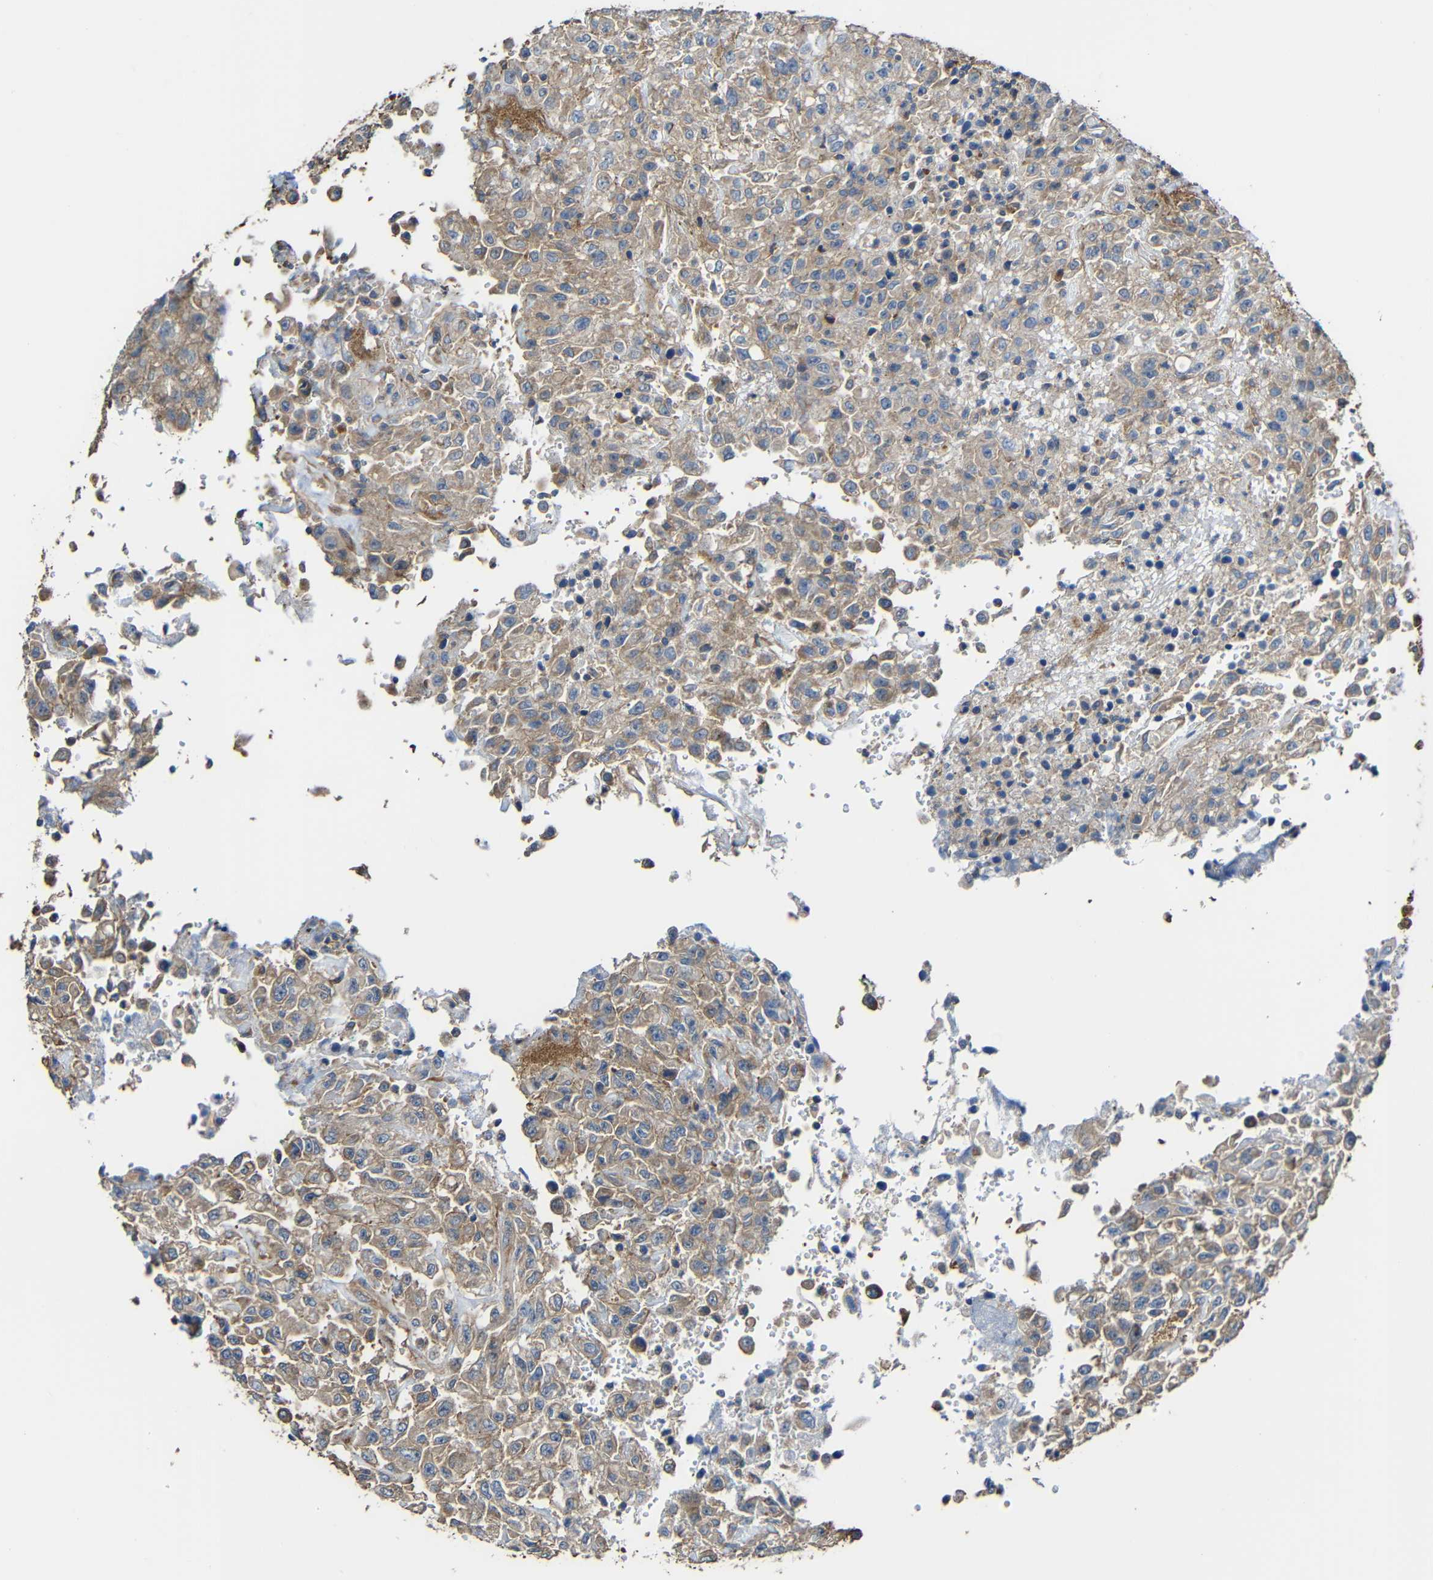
{"staining": {"intensity": "weak", "quantity": ">75%", "location": "cytoplasmic/membranous"}, "tissue": "urothelial cancer", "cell_type": "Tumor cells", "image_type": "cancer", "snomed": [{"axis": "morphology", "description": "Urothelial carcinoma, High grade"}, {"axis": "topography", "description": "Urinary bladder"}], "caption": "DAB immunohistochemical staining of human high-grade urothelial carcinoma displays weak cytoplasmic/membranous protein positivity in approximately >75% of tumor cells.", "gene": "RHOT2", "patient": {"sex": "male", "age": 46}}